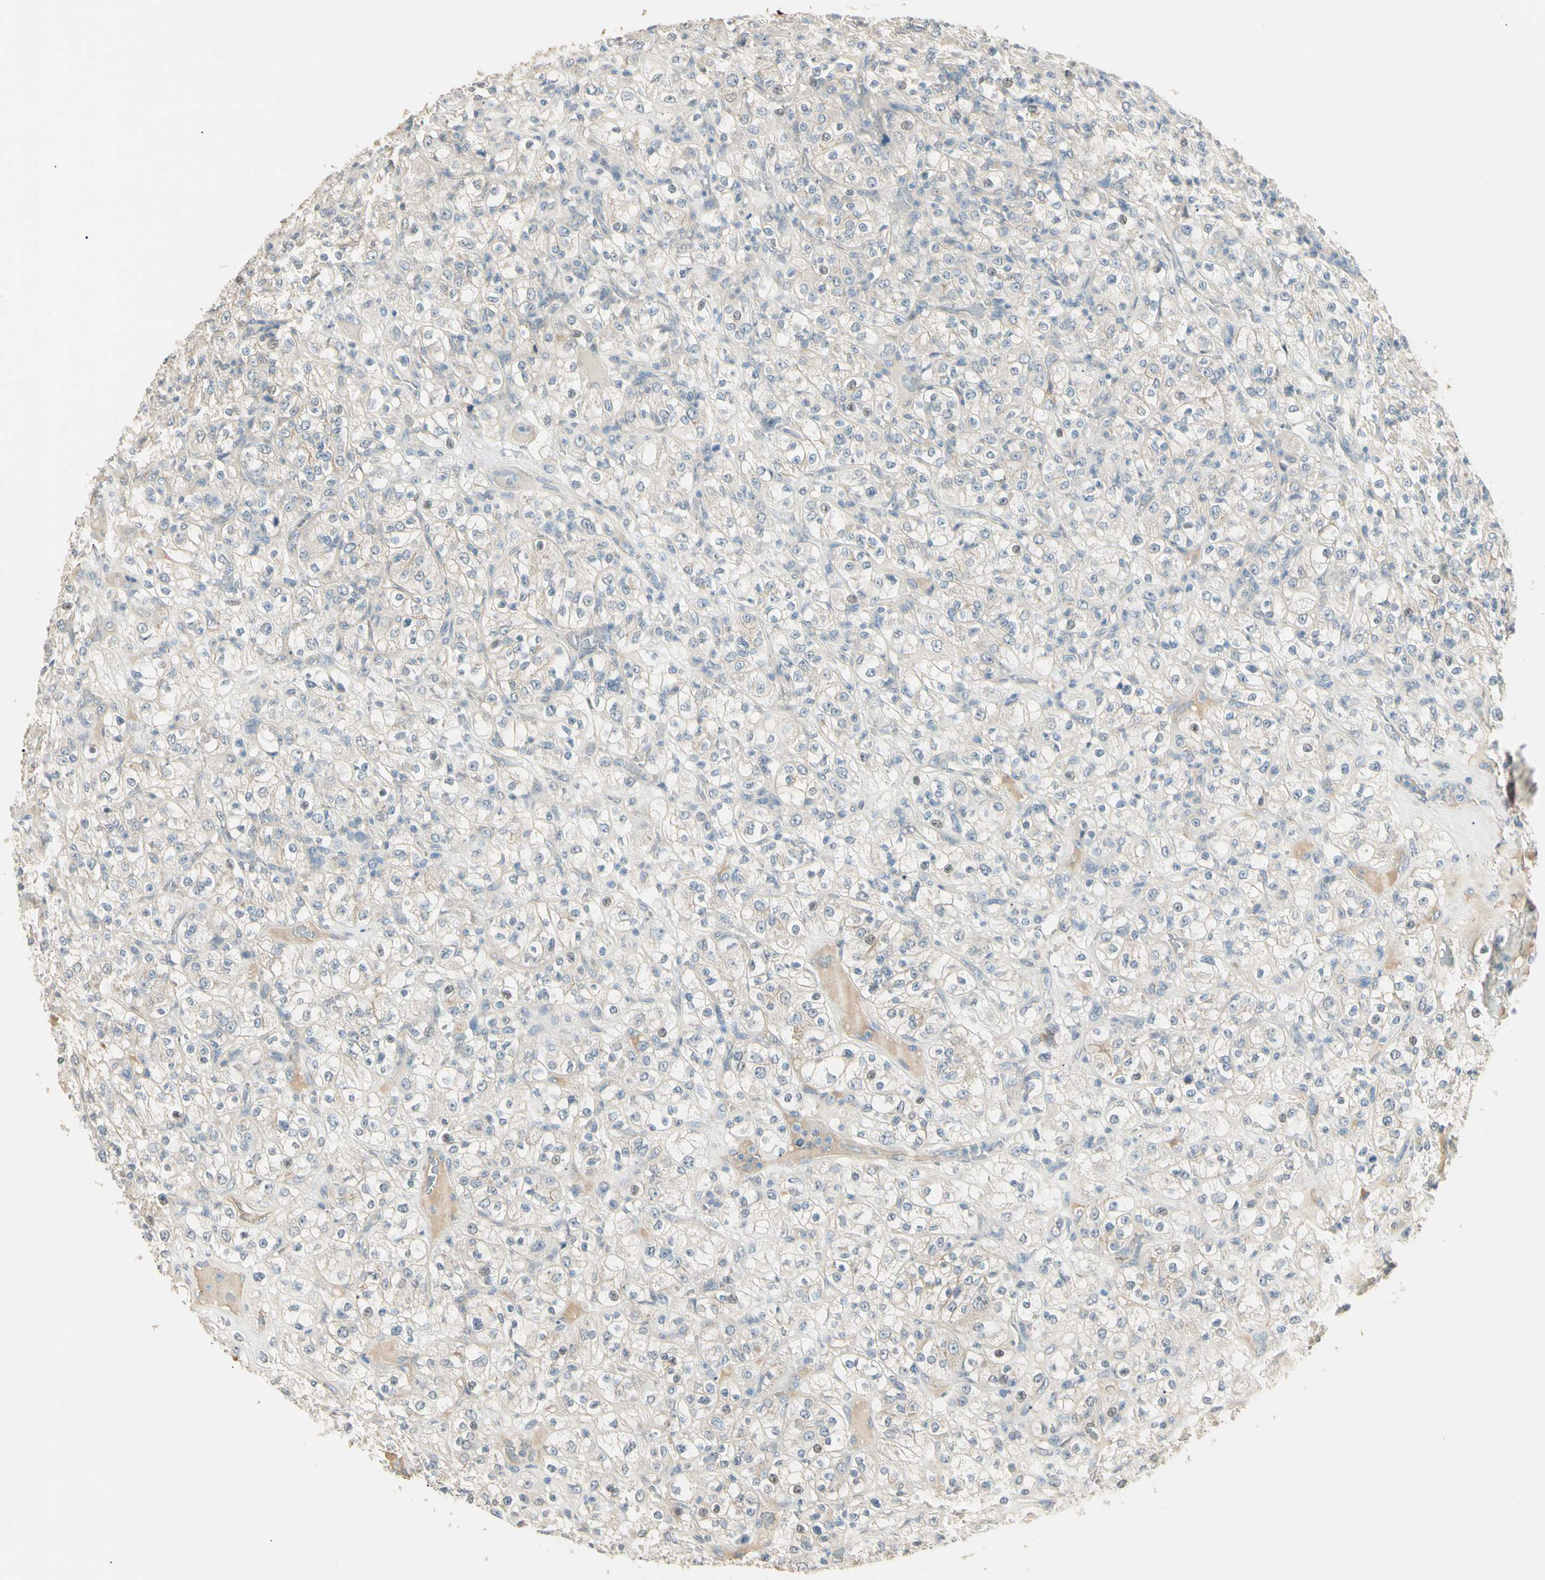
{"staining": {"intensity": "negative", "quantity": "none", "location": "none"}, "tissue": "renal cancer", "cell_type": "Tumor cells", "image_type": "cancer", "snomed": [{"axis": "morphology", "description": "Normal tissue, NOS"}, {"axis": "morphology", "description": "Adenocarcinoma, NOS"}, {"axis": "topography", "description": "Kidney"}], "caption": "Protein analysis of renal cancer shows no significant positivity in tumor cells.", "gene": "GNE", "patient": {"sex": "female", "age": 72}}